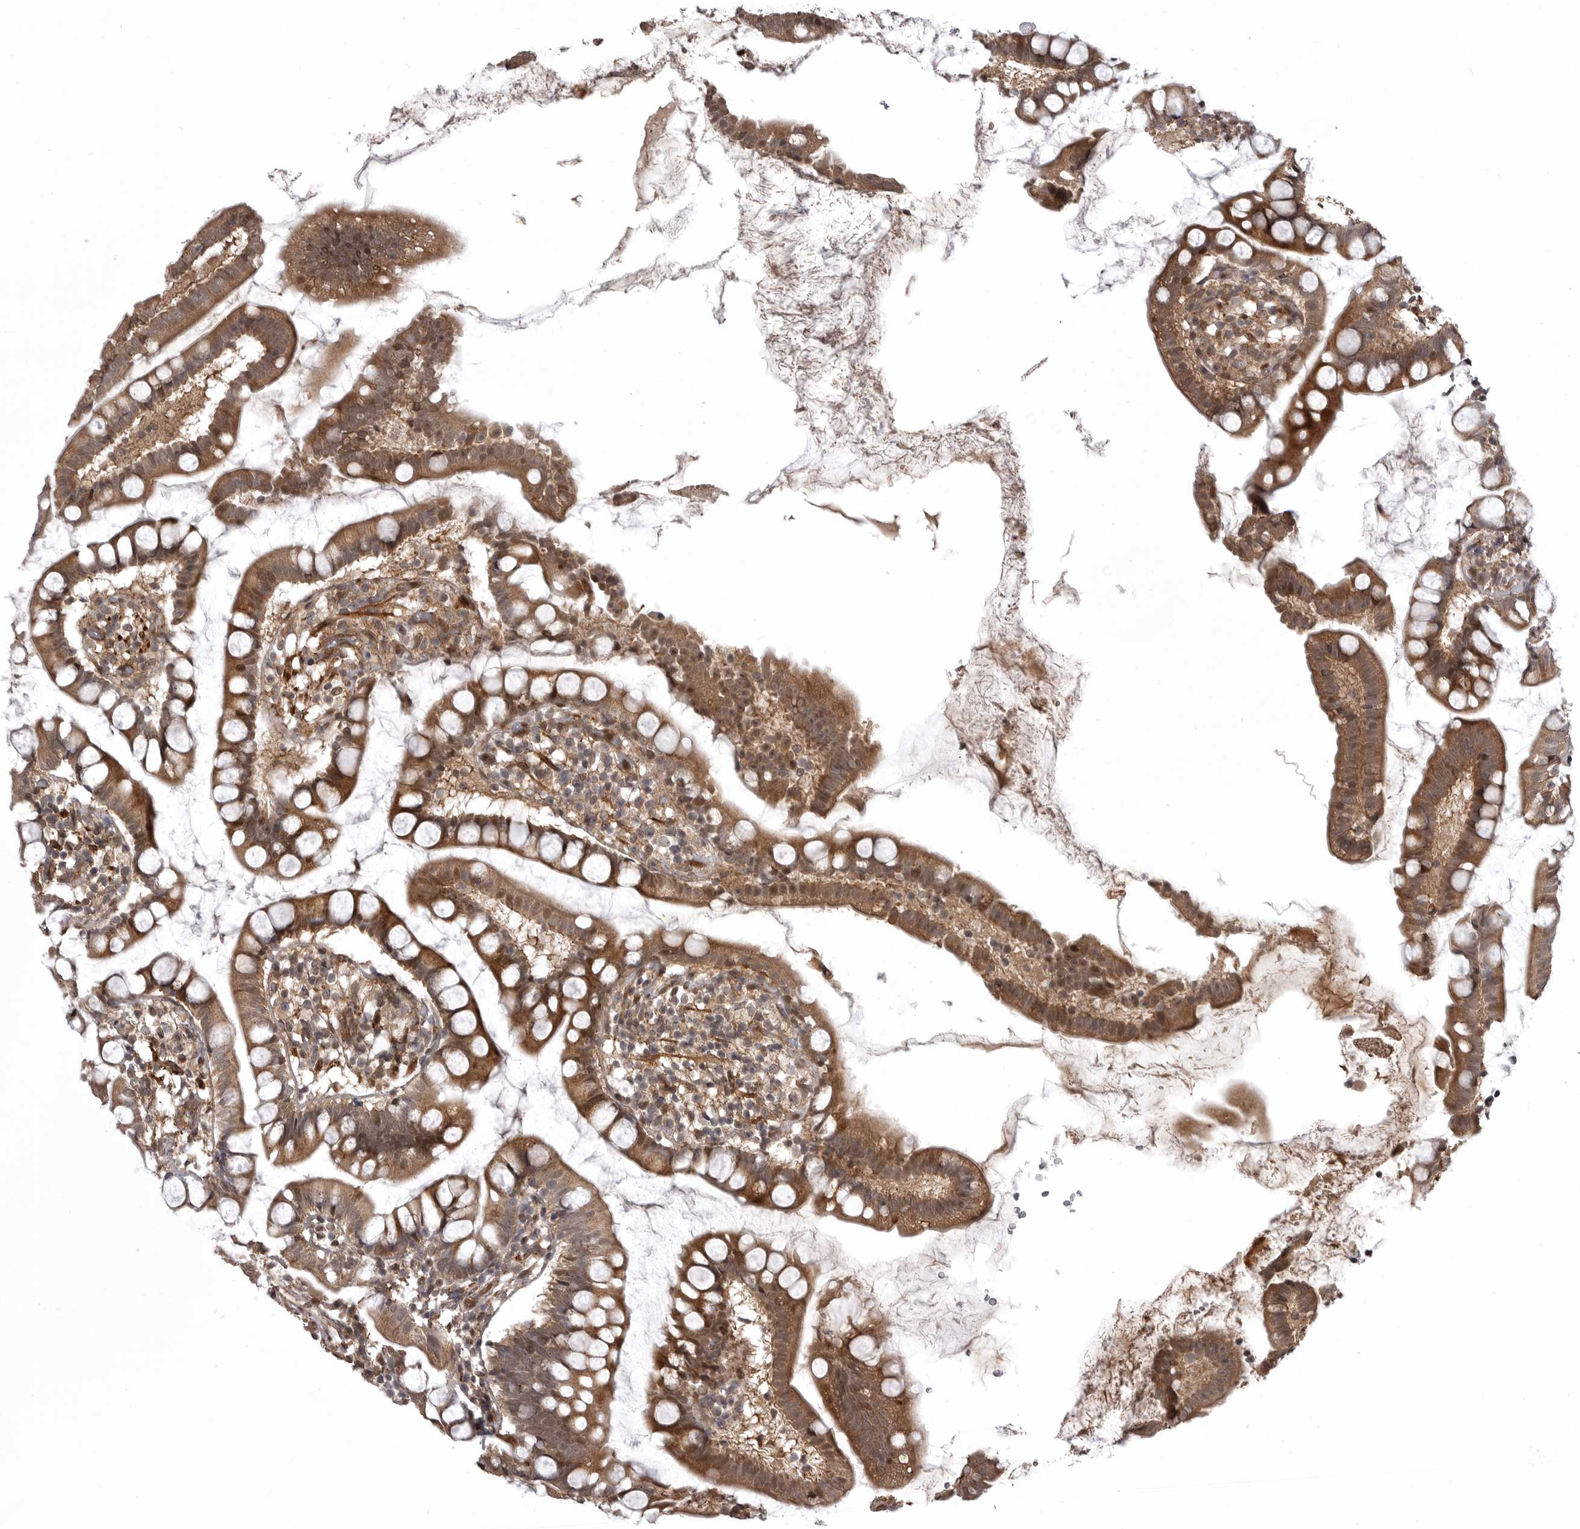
{"staining": {"intensity": "moderate", "quantity": ">75%", "location": "cytoplasmic/membranous,nuclear"}, "tissue": "small intestine", "cell_type": "Glandular cells", "image_type": "normal", "snomed": [{"axis": "morphology", "description": "Normal tissue, NOS"}, {"axis": "topography", "description": "Small intestine"}], "caption": "Immunohistochemistry (IHC) photomicrograph of benign human small intestine stained for a protein (brown), which shows medium levels of moderate cytoplasmic/membranous,nuclear expression in about >75% of glandular cells.", "gene": "SNX16", "patient": {"sex": "female", "age": 84}}